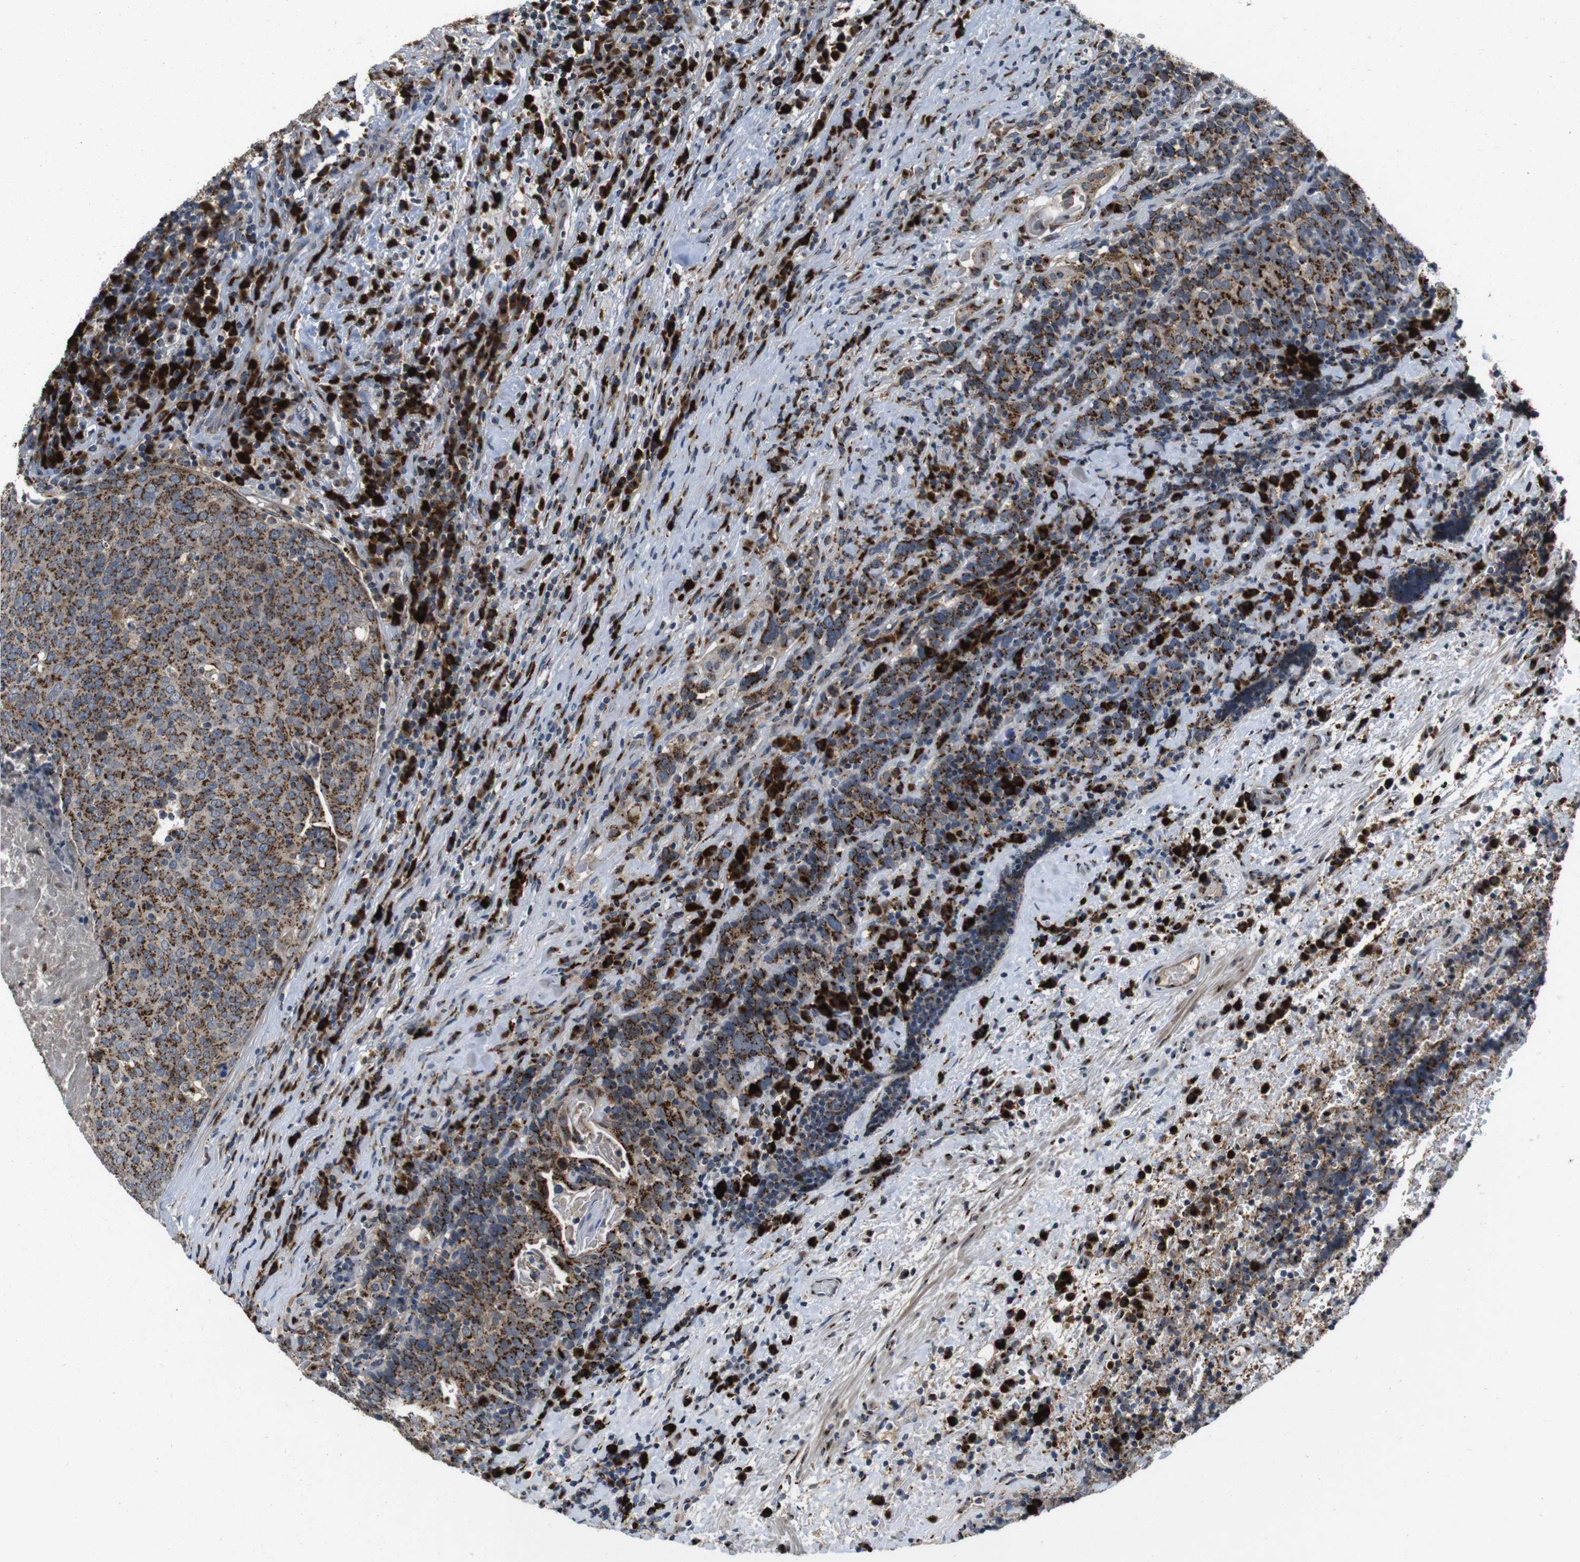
{"staining": {"intensity": "moderate", "quantity": ">75%", "location": "cytoplasmic/membranous"}, "tissue": "head and neck cancer", "cell_type": "Tumor cells", "image_type": "cancer", "snomed": [{"axis": "morphology", "description": "Squamous cell carcinoma, NOS"}, {"axis": "morphology", "description": "Squamous cell carcinoma, metastatic, NOS"}, {"axis": "topography", "description": "Lymph node"}, {"axis": "topography", "description": "Head-Neck"}], "caption": "A histopathology image of human head and neck cancer stained for a protein reveals moderate cytoplasmic/membranous brown staining in tumor cells.", "gene": "ZFPL1", "patient": {"sex": "male", "age": 62}}